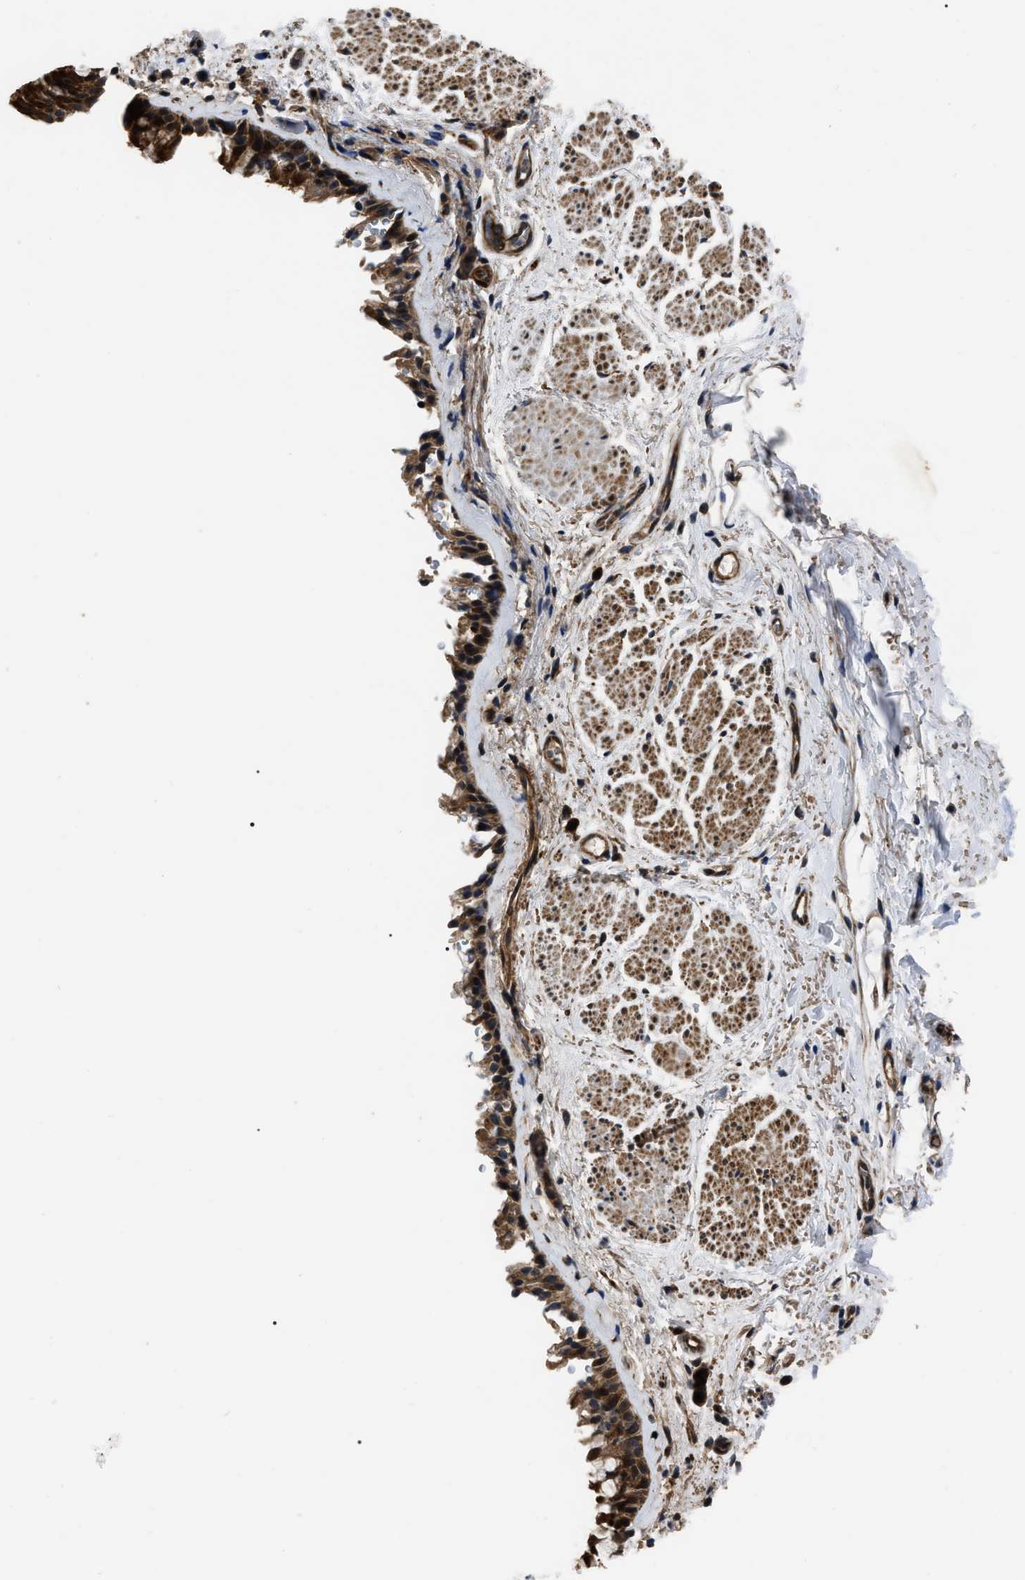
{"staining": {"intensity": "strong", "quantity": ">75%", "location": "cytoplasmic/membranous"}, "tissue": "bronchus", "cell_type": "Respiratory epithelial cells", "image_type": "normal", "snomed": [{"axis": "morphology", "description": "Normal tissue, NOS"}, {"axis": "topography", "description": "Cartilage tissue"}, {"axis": "topography", "description": "Bronchus"}], "caption": "Immunohistochemical staining of unremarkable human bronchus reveals high levels of strong cytoplasmic/membranous expression in approximately >75% of respiratory epithelial cells.", "gene": "PPWD1", "patient": {"sex": "female", "age": 53}}